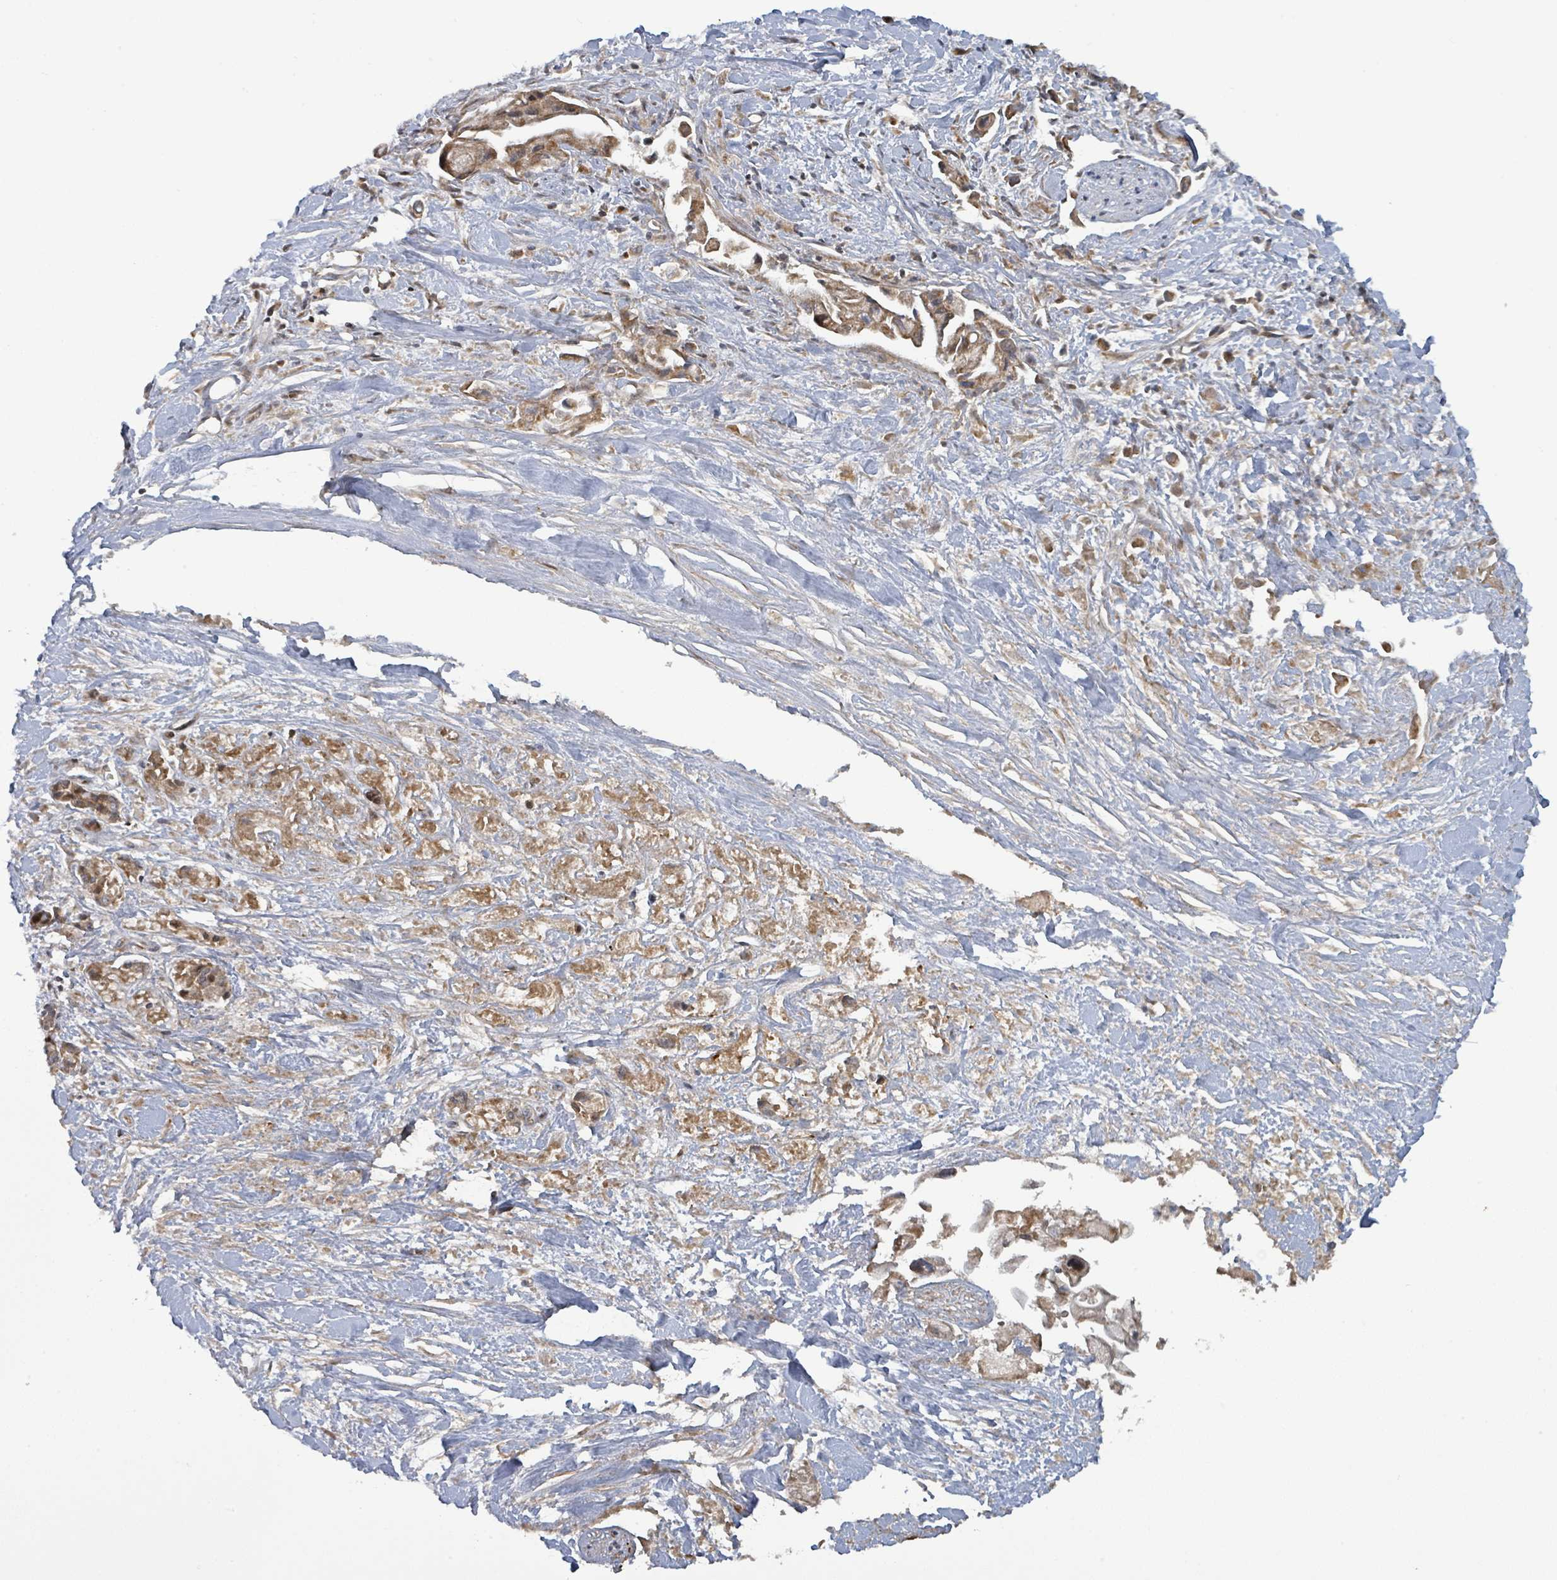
{"staining": {"intensity": "moderate", "quantity": "<25%", "location": "cytoplasmic/membranous"}, "tissue": "pancreatic cancer", "cell_type": "Tumor cells", "image_type": "cancer", "snomed": [{"axis": "morphology", "description": "Adenocarcinoma, NOS"}, {"axis": "topography", "description": "Pancreas"}], "caption": "Immunohistochemical staining of pancreatic cancer (adenocarcinoma) demonstrates low levels of moderate cytoplasmic/membranous protein positivity in about <25% of tumor cells.", "gene": "ITGA11", "patient": {"sex": "male", "age": 61}}